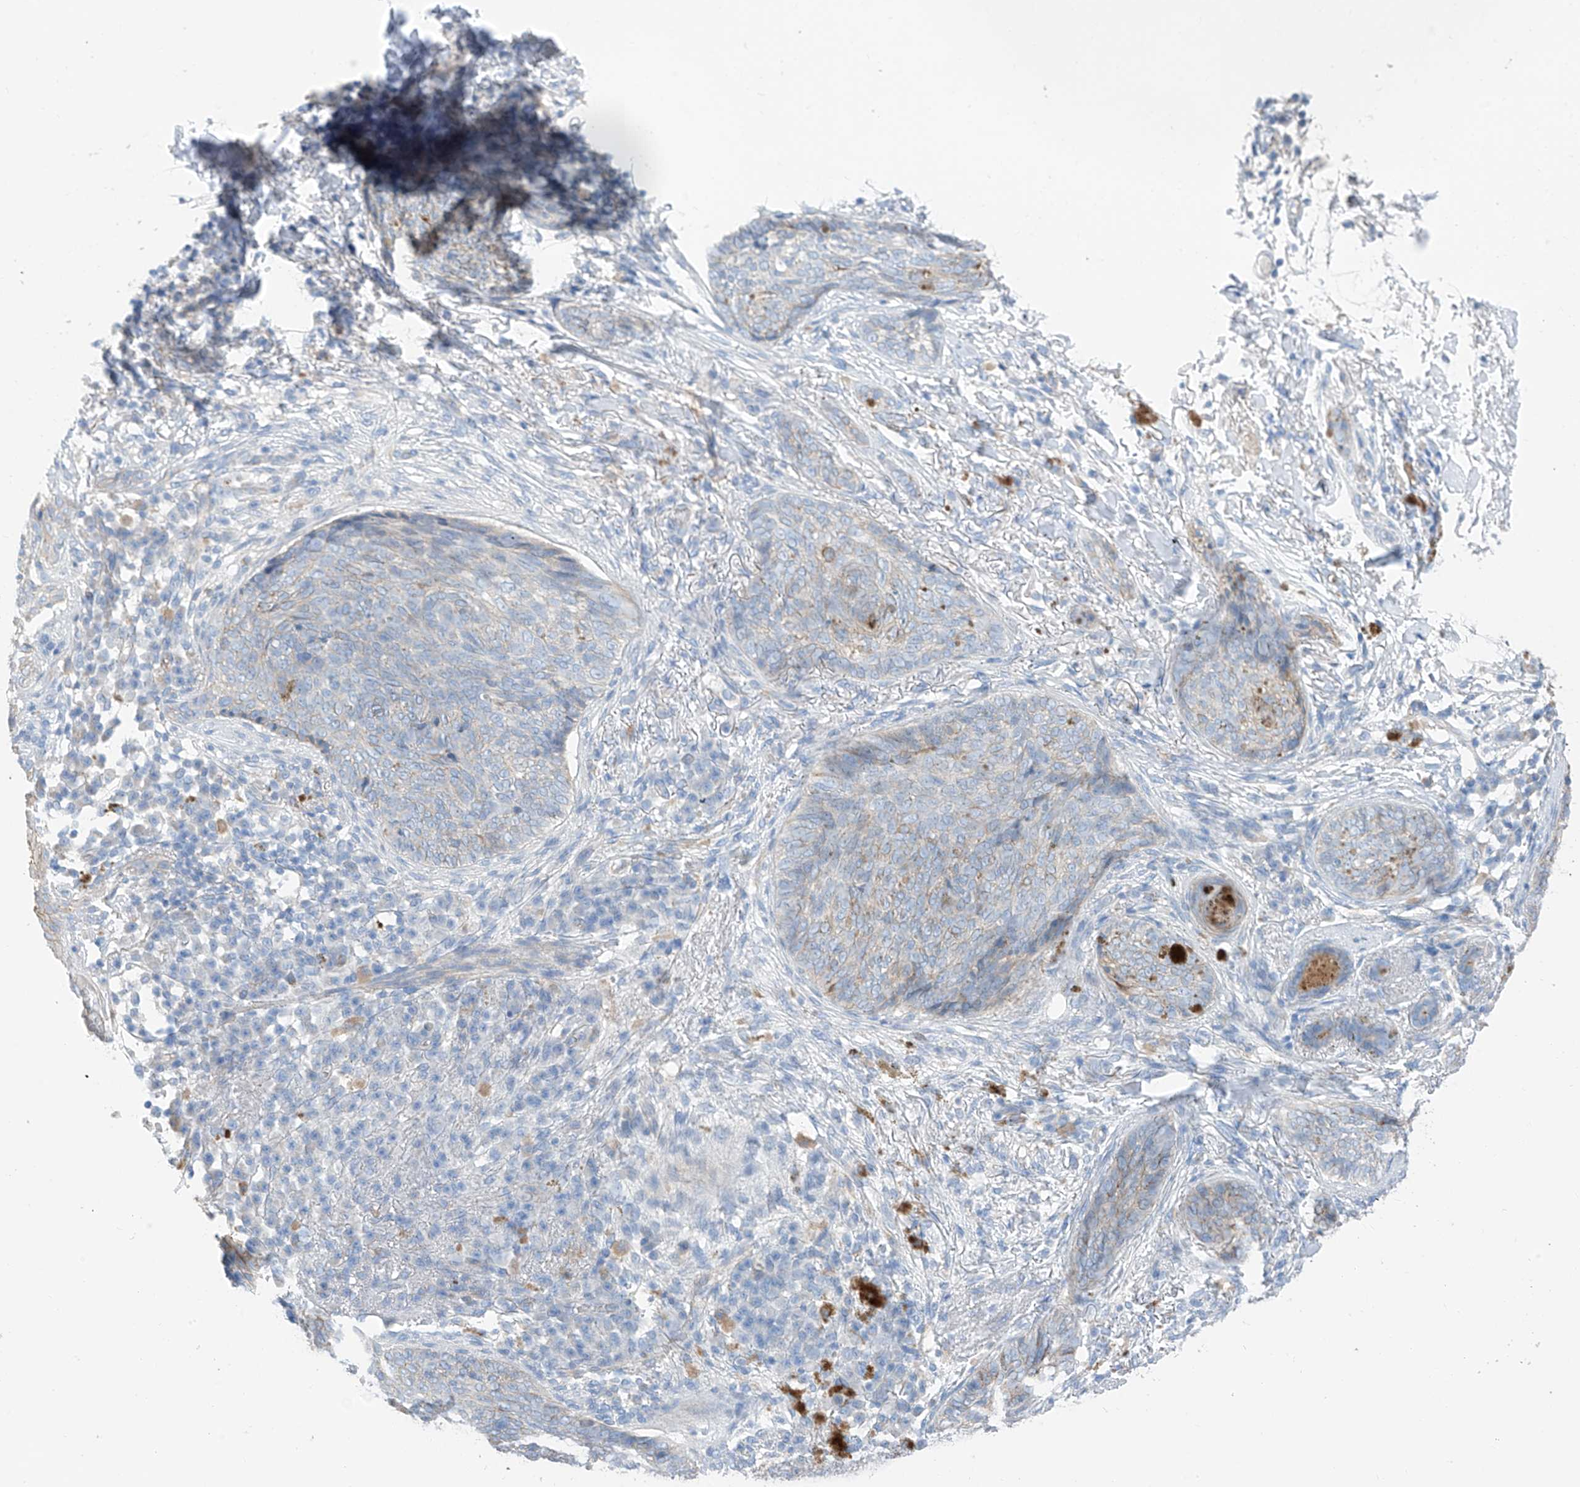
{"staining": {"intensity": "negative", "quantity": "none", "location": "none"}, "tissue": "skin cancer", "cell_type": "Tumor cells", "image_type": "cancer", "snomed": [{"axis": "morphology", "description": "Basal cell carcinoma"}, {"axis": "topography", "description": "Skin"}], "caption": "DAB immunohistochemical staining of basal cell carcinoma (skin) demonstrates no significant positivity in tumor cells. Brightfield microscopy of IHC stained with DAB (3,3'-diaminobenzidine) (brown) and hematoxylin (blue), captured at high magnification.", "gene": "ITGA9", "patient": {"sex": "male", "age": 85}}